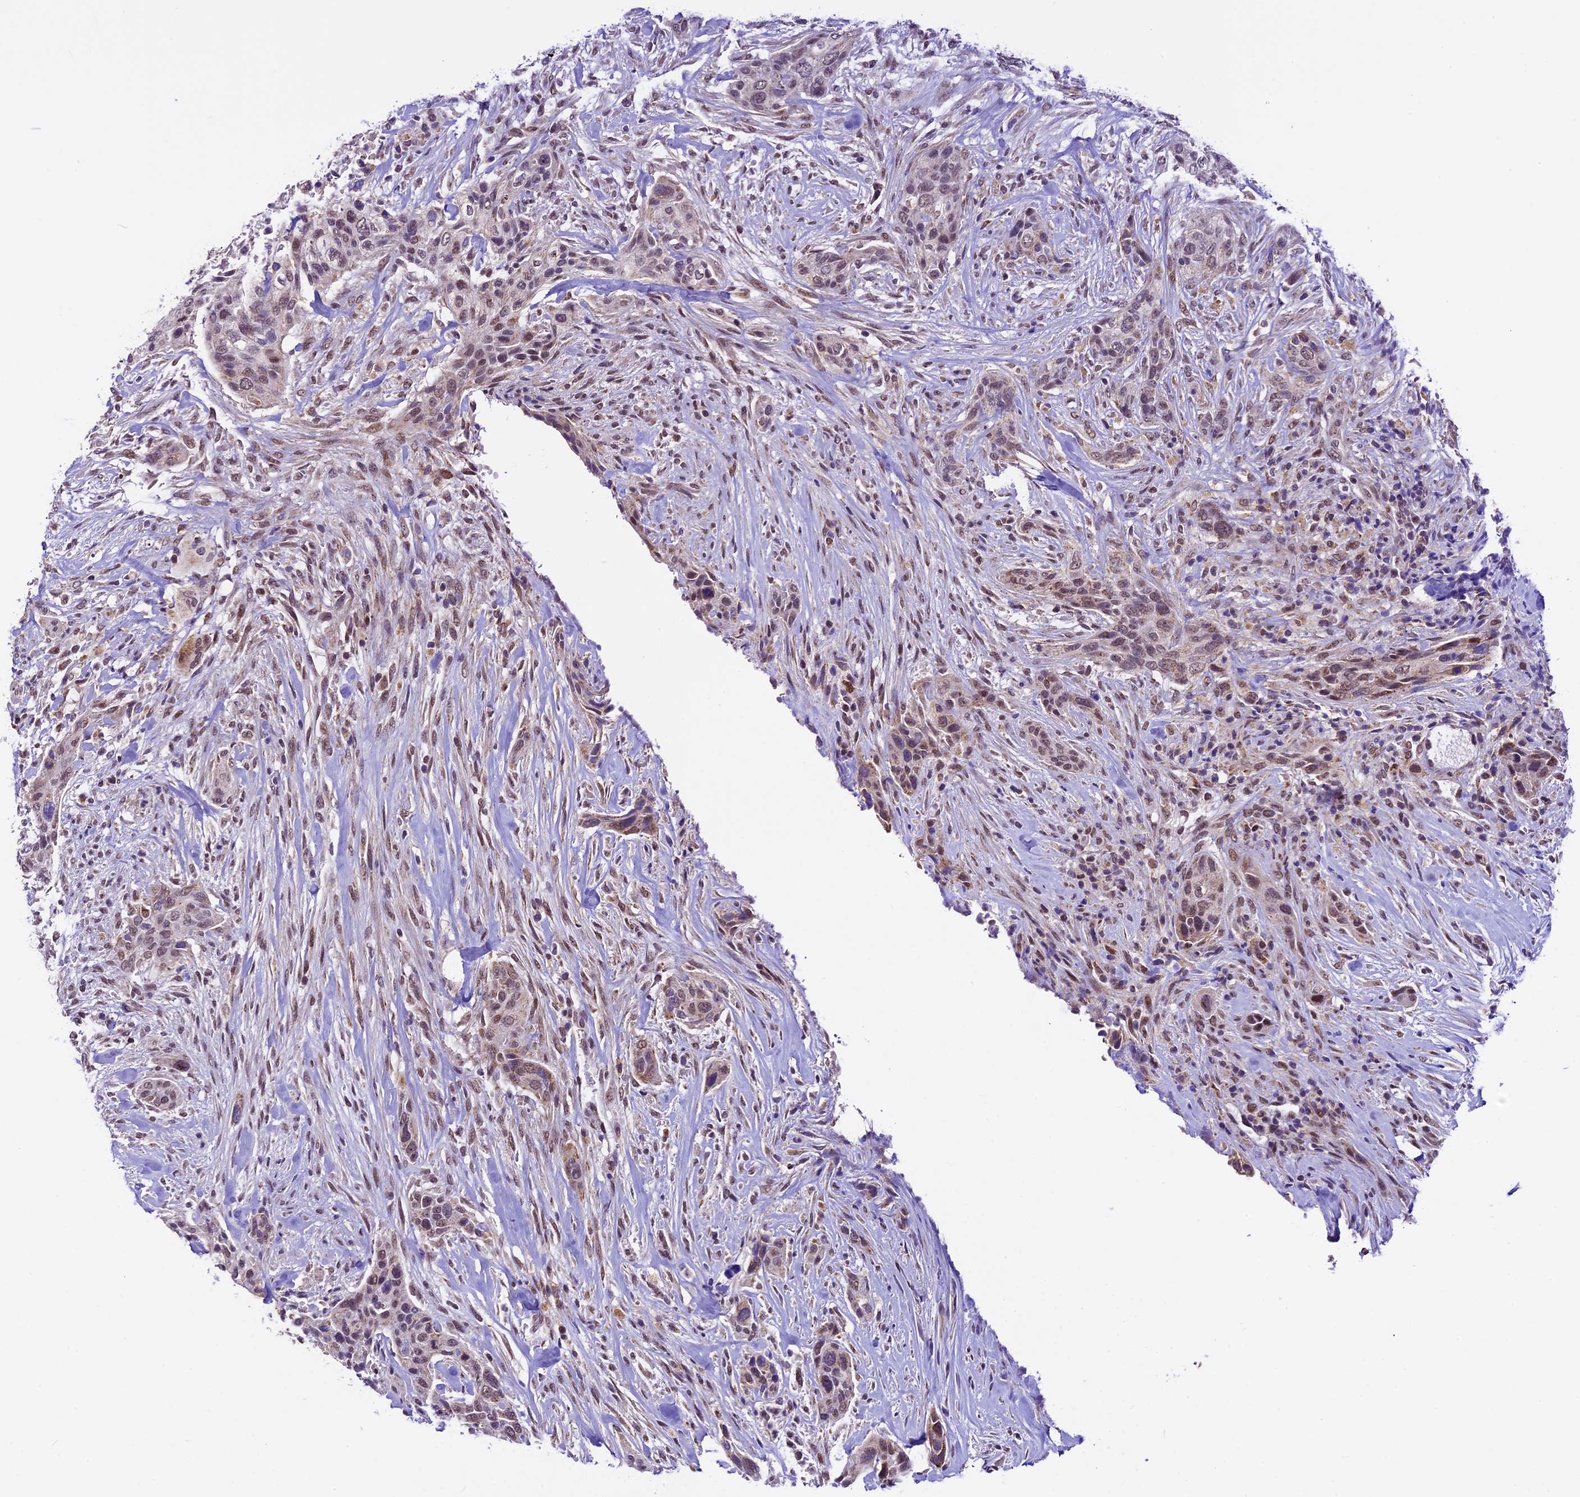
{"staining": {"intensity": "moderate", "quantity": "25%-75%", "location": "nuclear"}, "tissue": "urothelial cancer", "cell_type": "Tumor cells", "image_type": "cancer", "snomed": [{"axis": "morphology", "description": "Urothelial carcinoma, High grade"}, {"axis": "topography", "description": "Urinary bladder"}], "caption": "Immunohistochemical staining of human urothelial cancer exhibits medium levels of moderate nuclear protein expression in approximately 25%-75% of tumor cells.", "gene": "CARS2", "patient": {"sex": "male", "age": 35}}